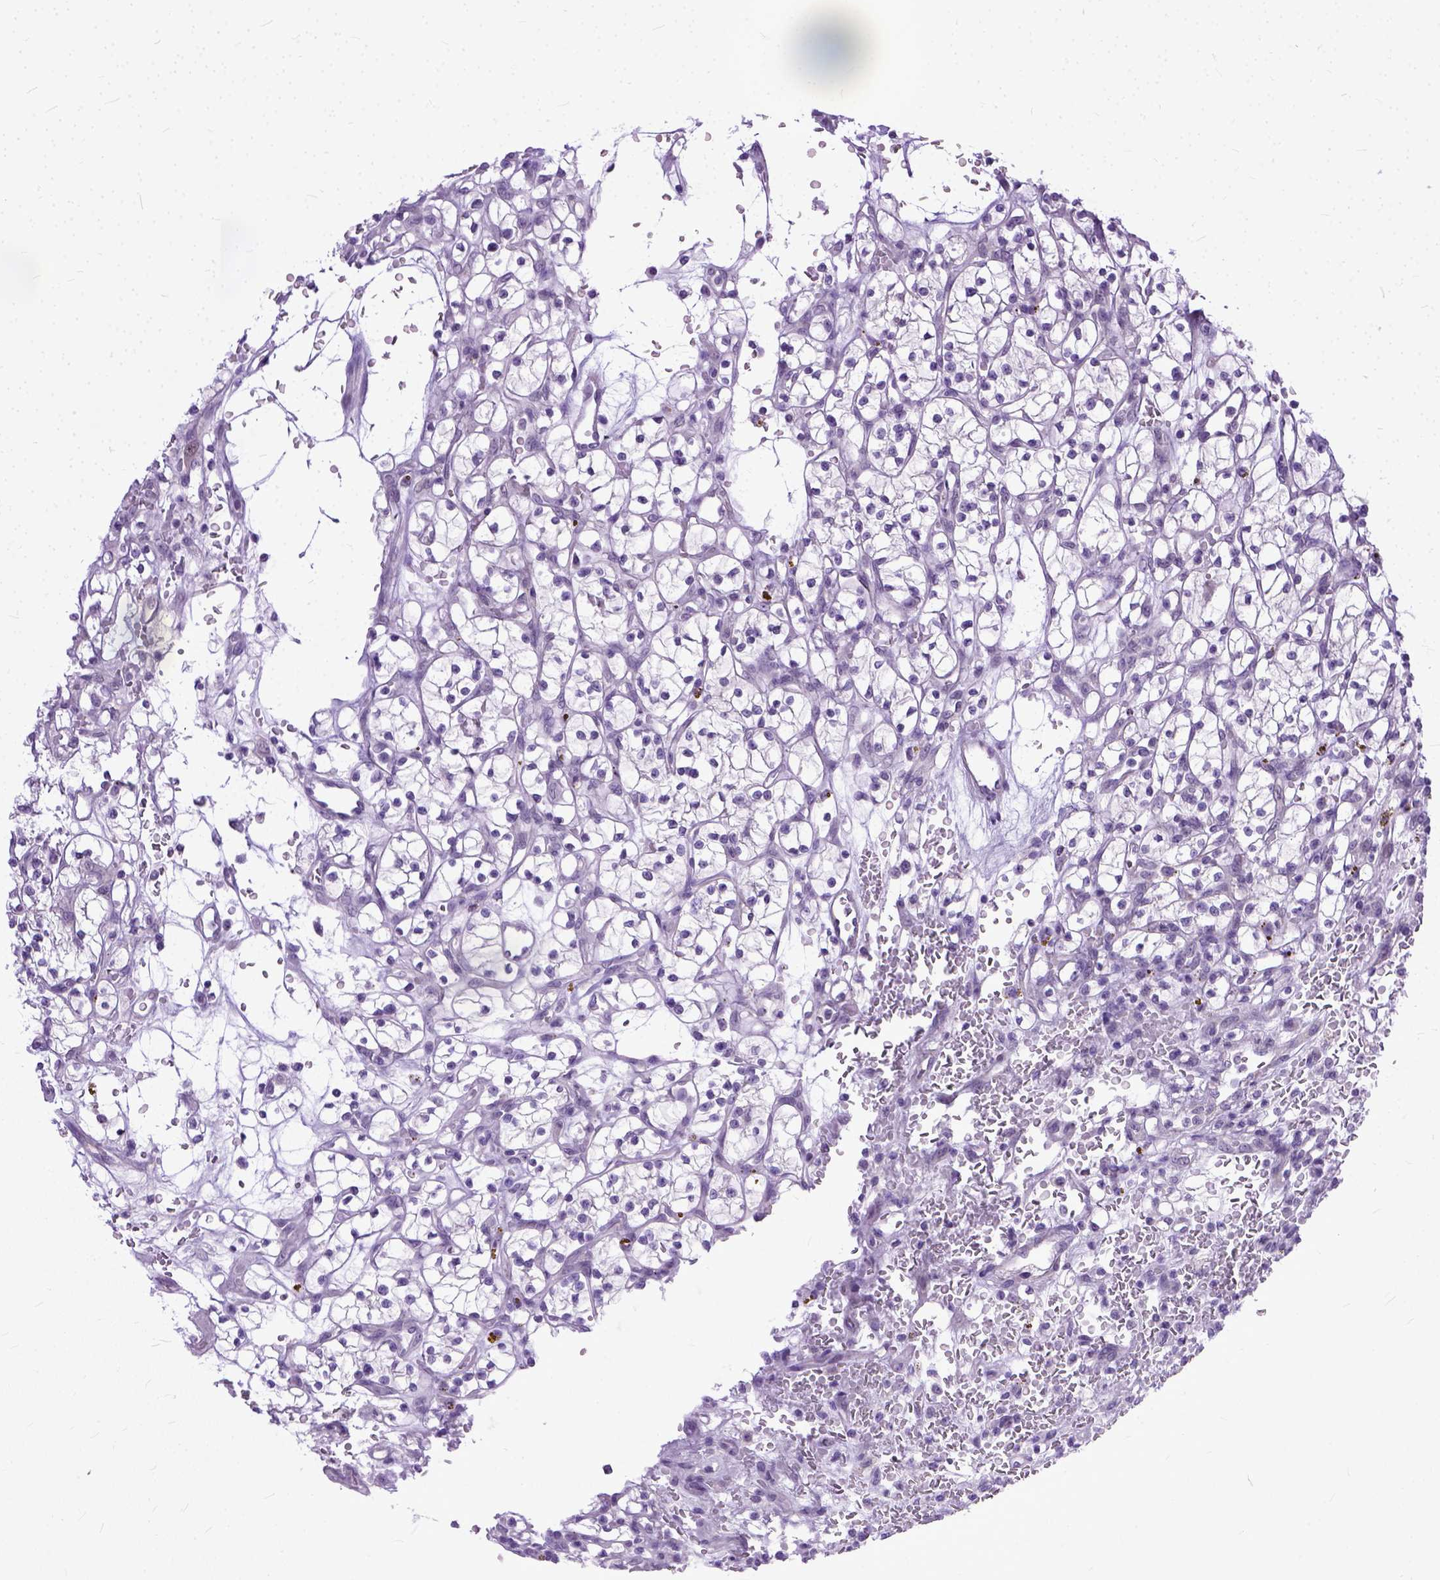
{"staining": {"intensity": "negative", "quantity": "none", "location": "none"}, "tissue": "renal cancer", "cell_type": "Tumor cells", "image_type": "cancer", "snomed": [{"axis": "morphology", "description": "Adenocarcinoma, NOS"}, {"axis": "topography", "description": "Kidney"}], "caption": "Tumor cells show no significant protein positivity in renal adenocarcinoma.", "gene": "TCEAL7", "patient": {"sex": "female", "age": 64}}